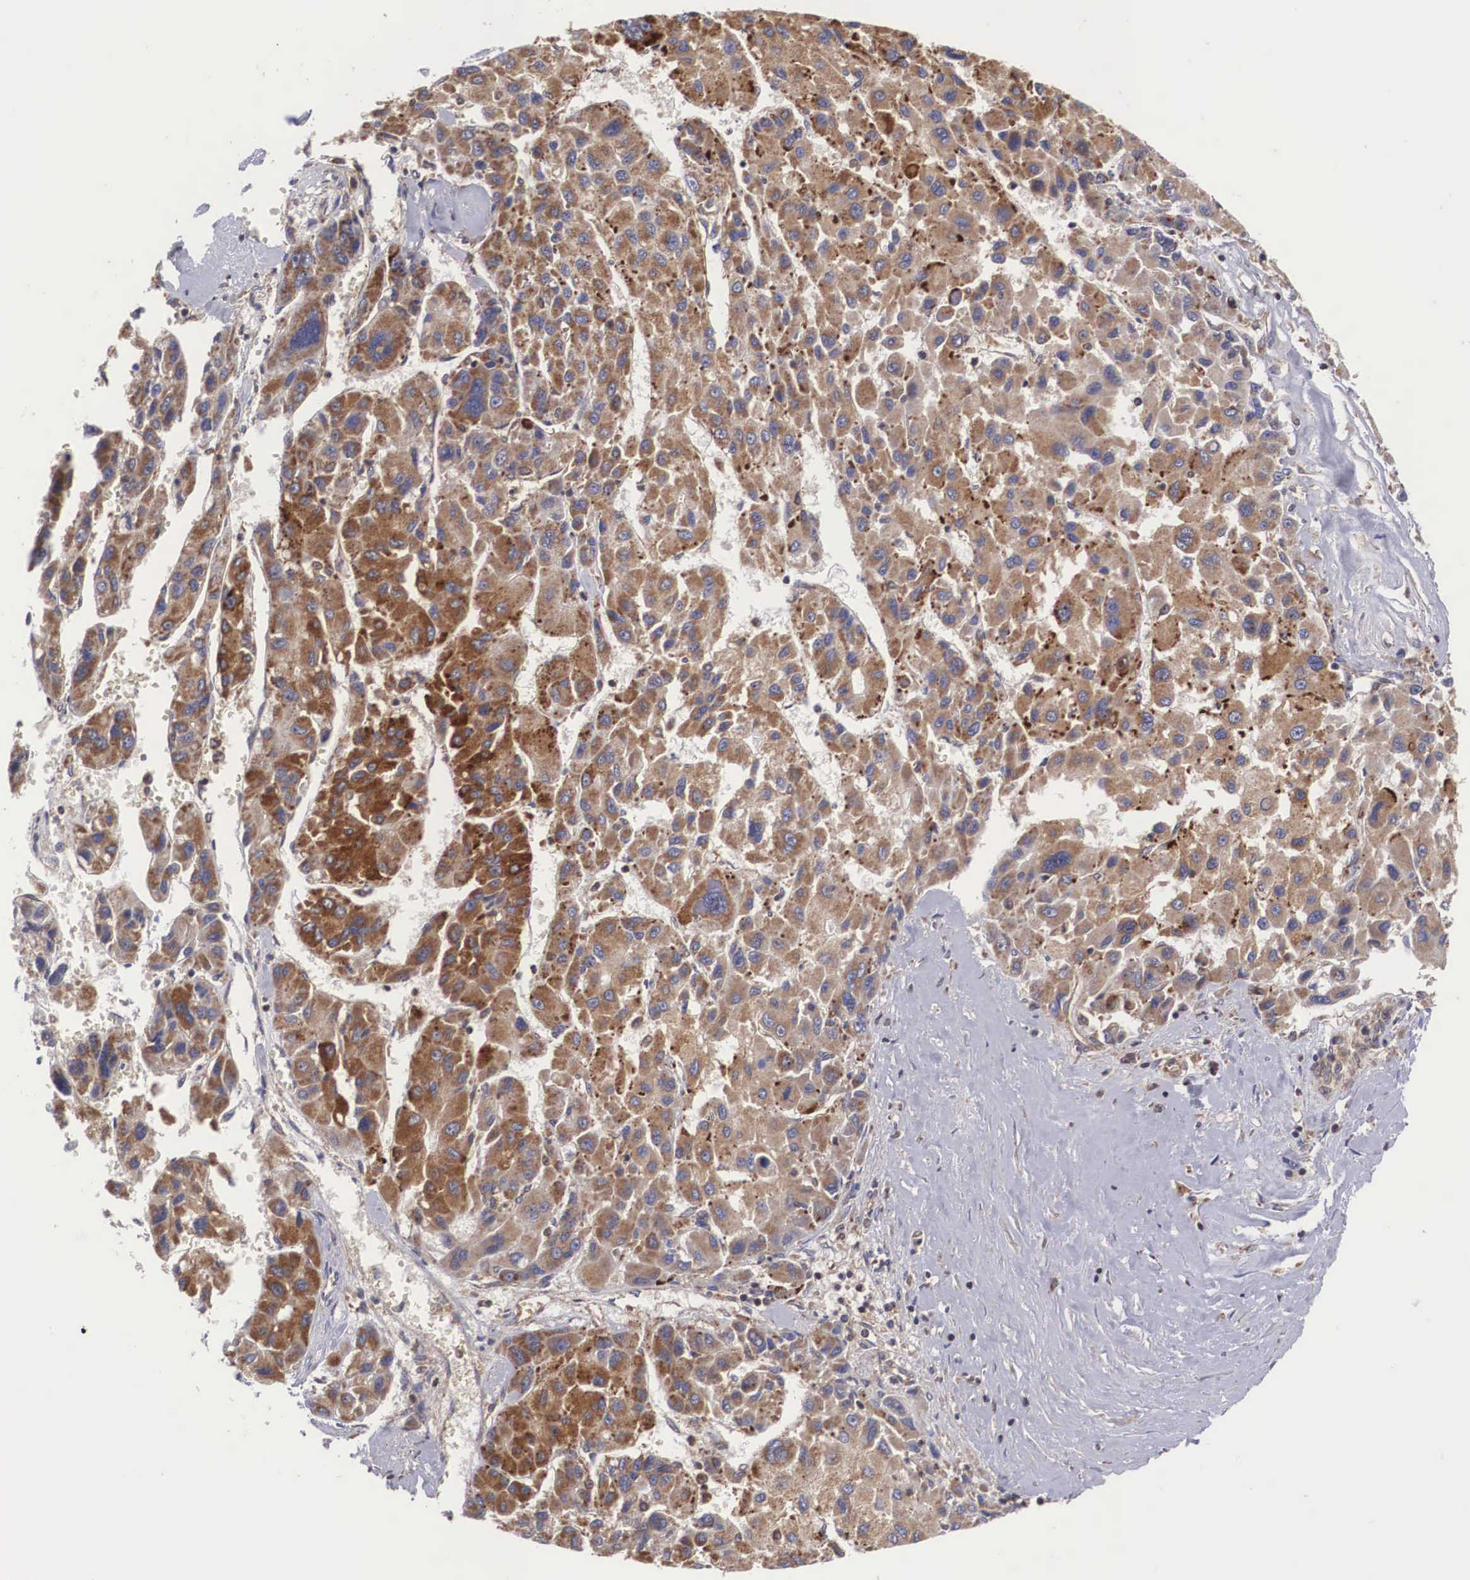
{"staining": {"intensity": "moderate", "quantity": ">75%", "location": "cytoplasmic/membranous"}, "tissue": "liver cancer", "cell_type": "Tumor cells", "image_type": "cancer", "snomed": [{"axis": "morphology", "description": "Carcinoma, Hepatocellular, NOS"}, {"axis": "topography", "description": "Liver"}], "caption": "A brown stain labels moderate cytoplasmic/membranous staining of a protein in human liver hepatocellular carcinoma tumor cells.", "gene": "DHRS1", "patient": {"sex": "male", "age": 64}}